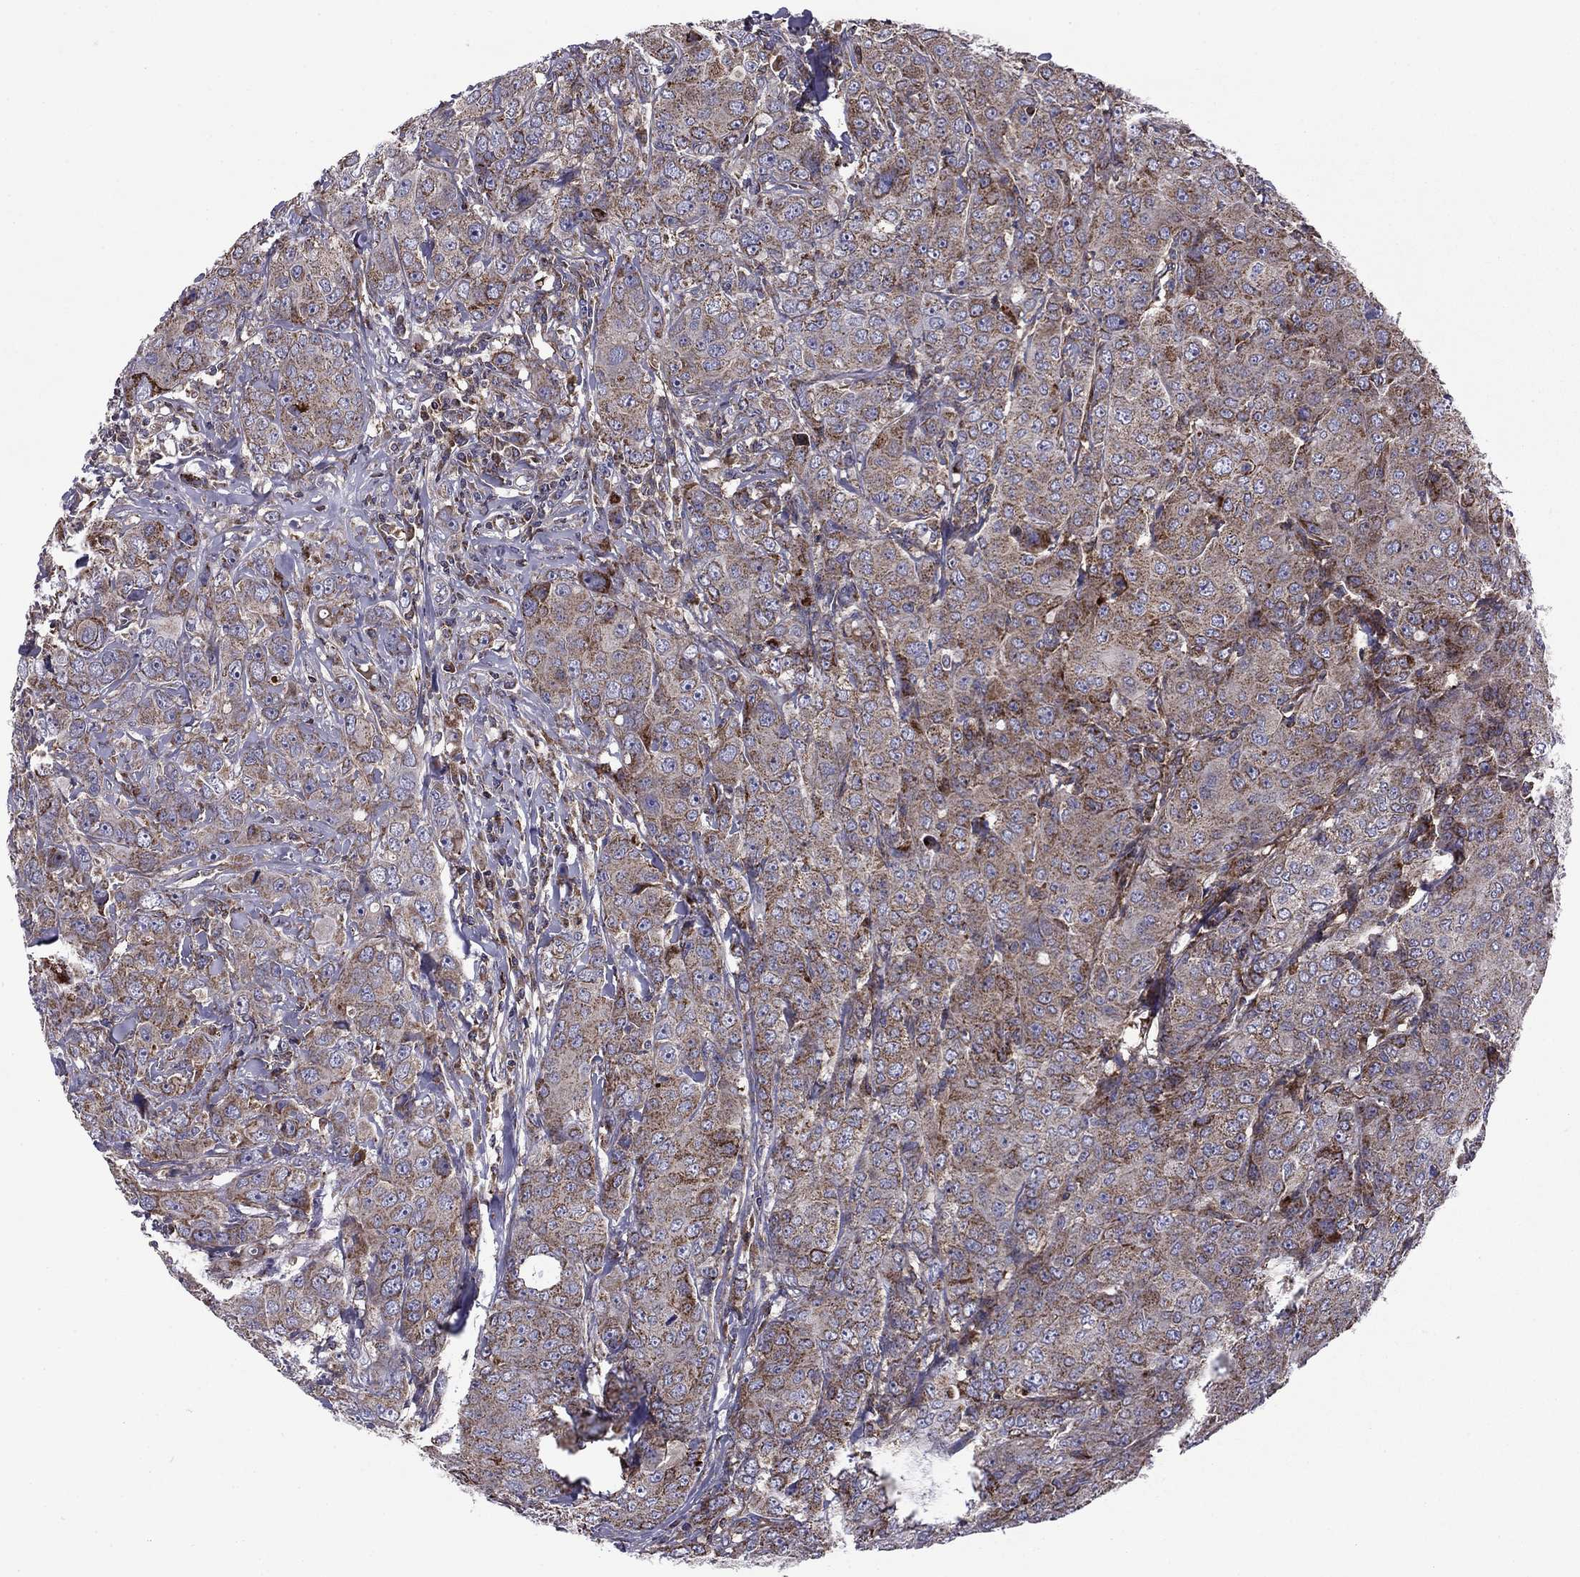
{"staining": {"intensity": "moderate", "quantity": ">75%", "location": "cytoplasmic/membranous"}, "tissue": "breast cancer", "cell_type": "Tumor cells", "image_type": "cancer", "snomed": [{"axis": "morphology", "description": "Duct carcinoma"}, {"axis": "topography", "description": "Breast"}], "caption": "A micrograph of intraductal carcinoma (breast) stained for a protein demonstrates moderate cytoplasmic/membranous brown staining in tumor cells.", "gene": "ALG6", "patient": {"sex": "female", "age": 43}}